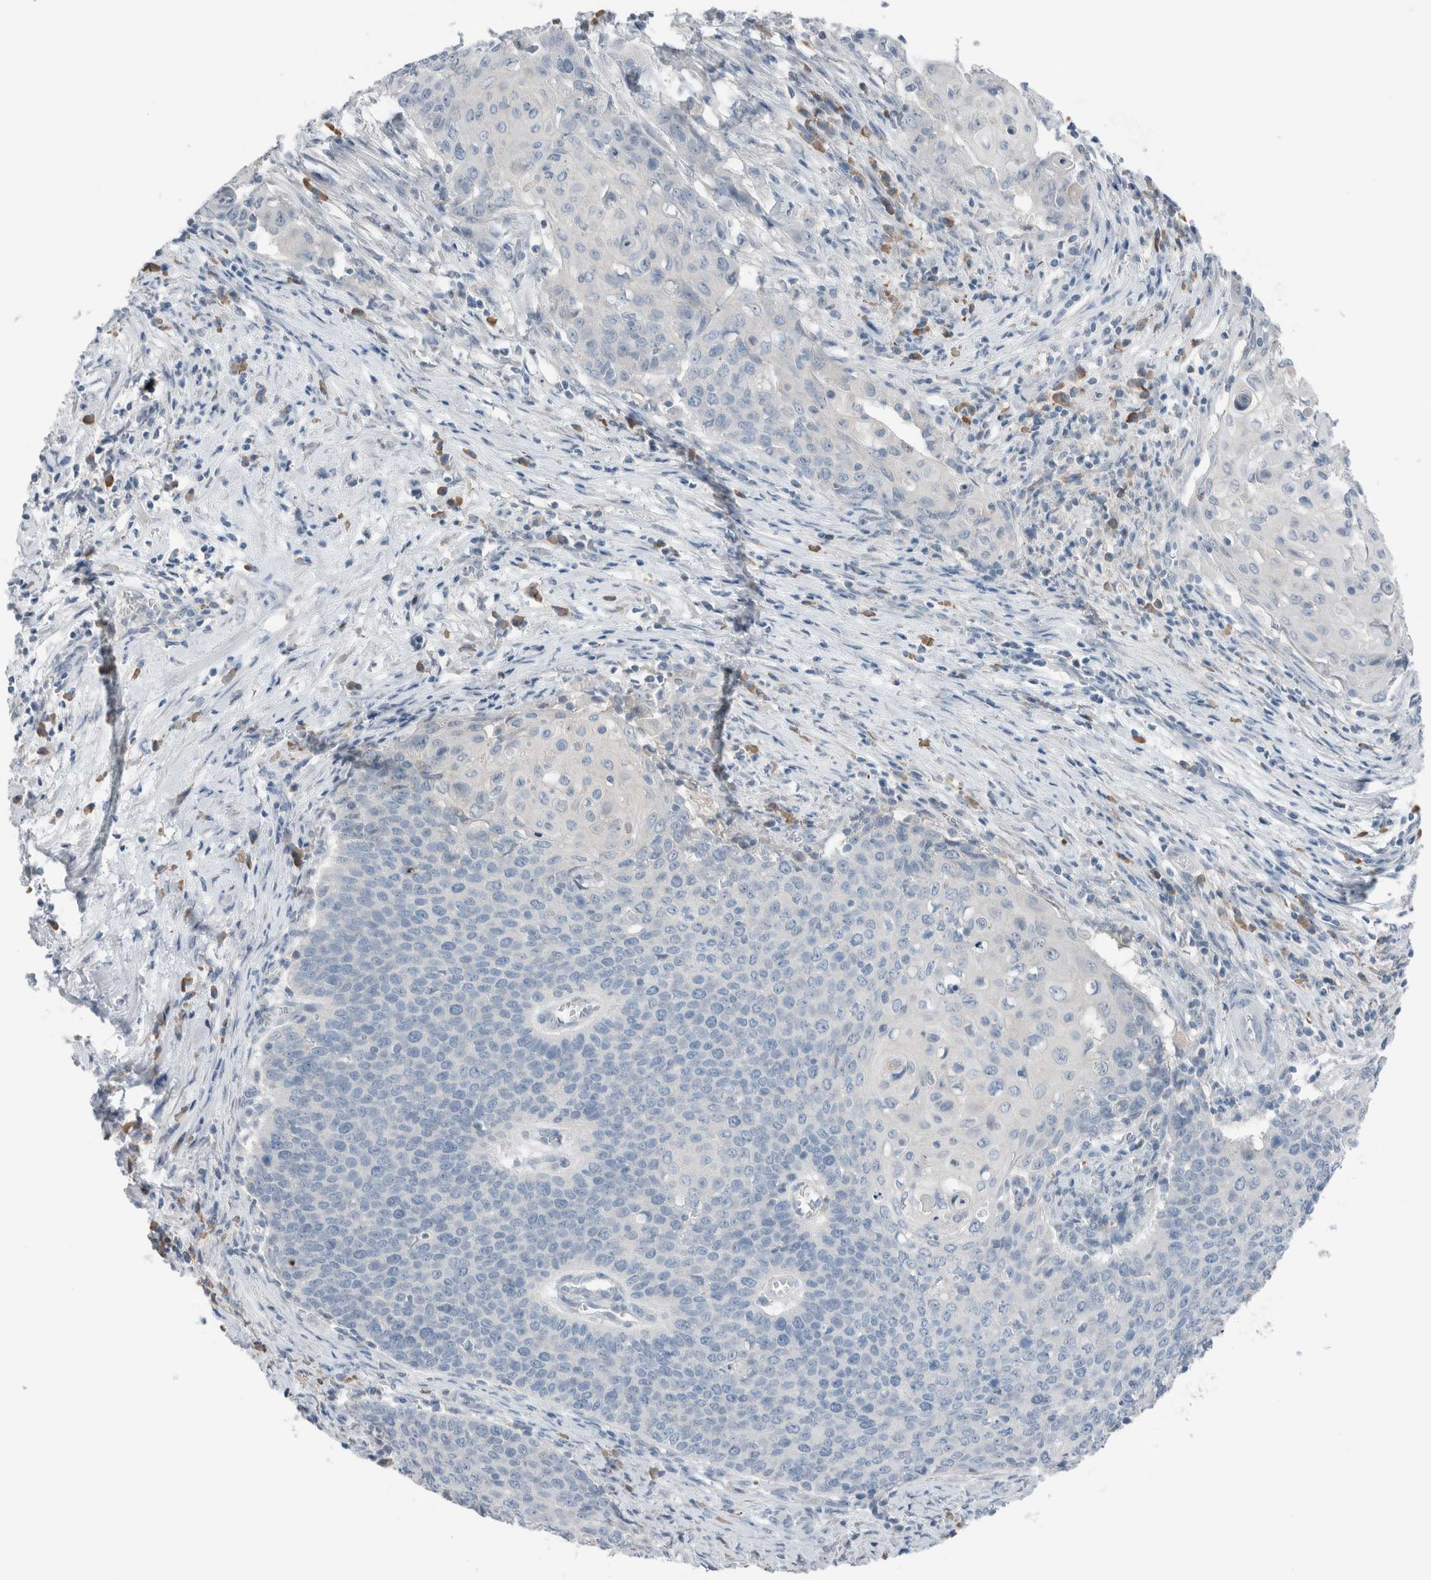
{"staining": {"intensity": "negative", "quantity": "none", "location": "none"}, "tissue": "cervical cancer", "cell_type": "Tumor cells", "image_type": "cancer", "snomed": [{"axis": "morphology", "description": "Squamous cell carcinoma, NOS"}, {"axis": "topography", "description": "Cervix"}], "caption": "Tumor cells are negative for brown protein staining in cervical squamous cell carcinoma. (DAB (3,3'-diaminobenzidine) immunohistochemistry (IHC) with hematoxylin counter stain).", "gene": "DUOX1", "patient": {"sex": "female", "age": 39}}